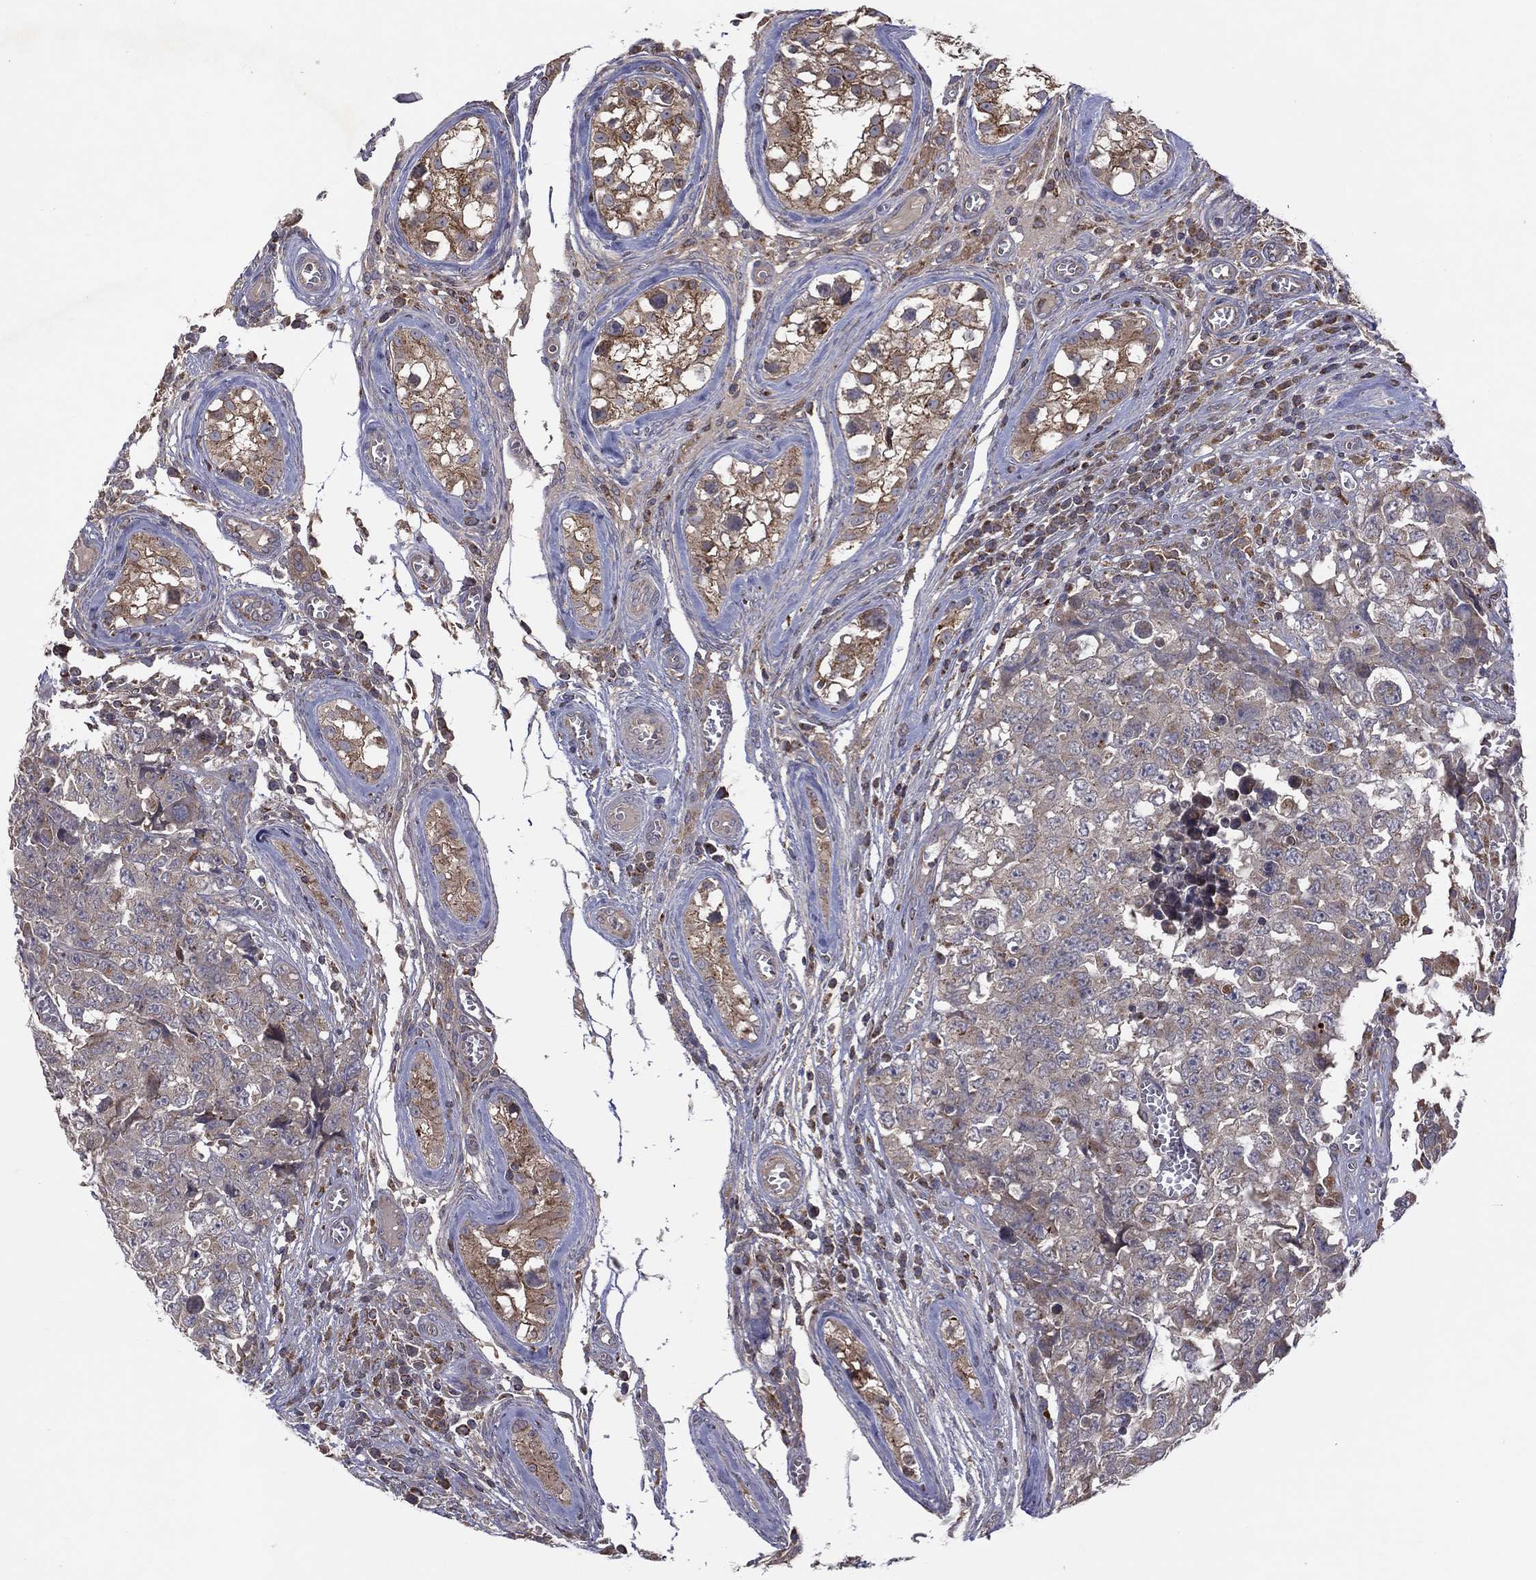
{"staining": {"intensity": "negative", "quantity": "none", "location": "none"}, "tissue": "testis cancer", "cell_type": "Tumor cells", "image_type": "cancer", "snomed": [{"axis": "morphology", "description": "Carcinoma, Embryonal, NOS"}, {"axis": "topography", "description": "Testis"}], "caption": "Immunohistochemistry (IHC) of human testis cancer exhibits no expression in tumor cells. The staining was performed using DAB to visualize the protein expression in brown, while the nuclei were stained in blue with hematoxylin (Magnification: 20x).", "gene": "STARD3", "patient": {"sex": "male", "age": 23}}